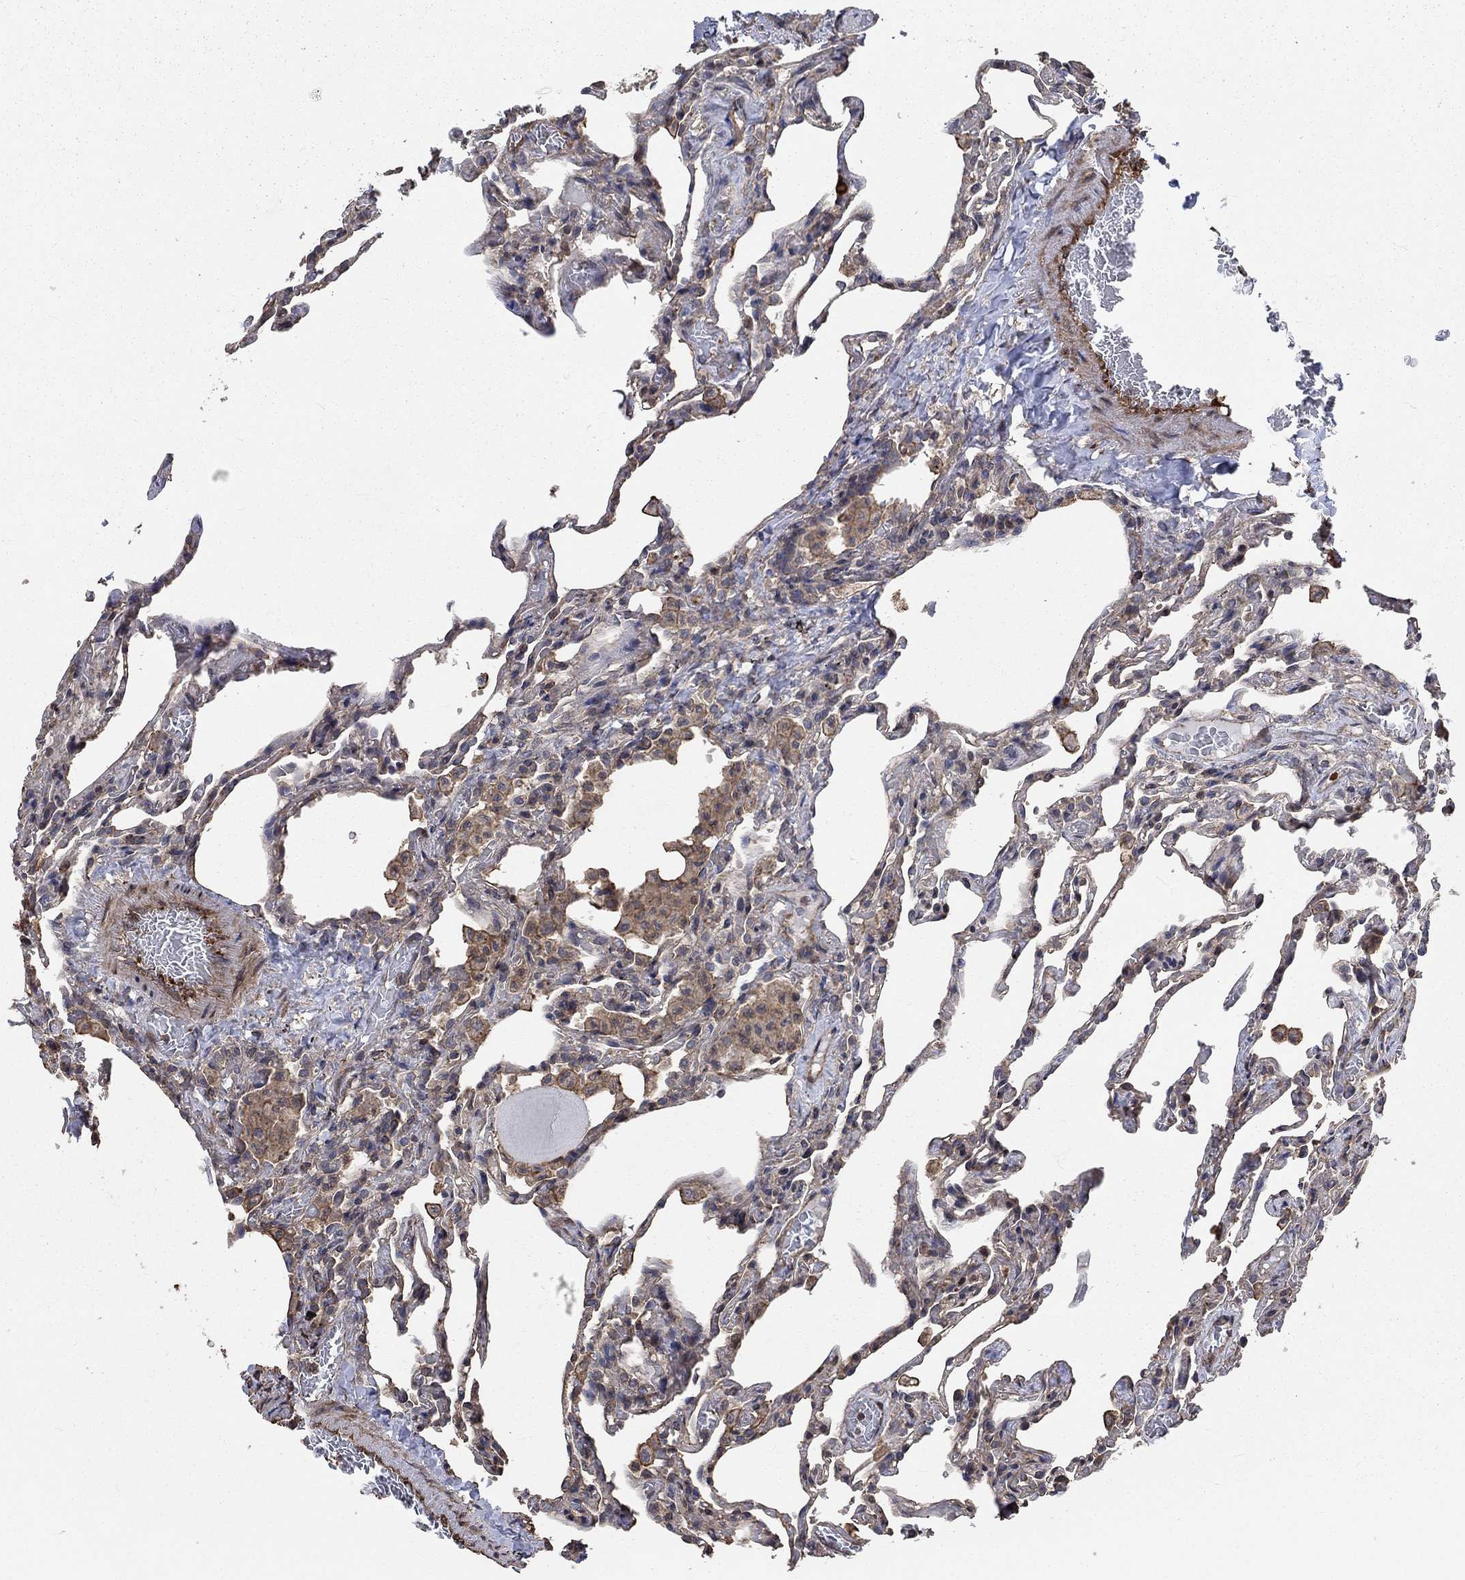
{"staining": {"intensity": "weak", "quantity": "<25%", "location": "cytoplasmic/membranous"}, "tissue": "lung", "cell_type": "Alveolar cells", "image_type": "normal", "snomed": [{"axis": "morphology", "description": "Normal tissue, NOS"}, {"axis": "topography", "description": "Lung"}], "caption": "An immunohistochemistry histopathology image of benign lung is shown. There is no staining in alveolar cells of lung. The staining is performed using DAB brown chromogen with nuclei counter-stained in using hematoxylin.", "gene": "PDE3A", "patient": {"sex": "female", "age": 43}}